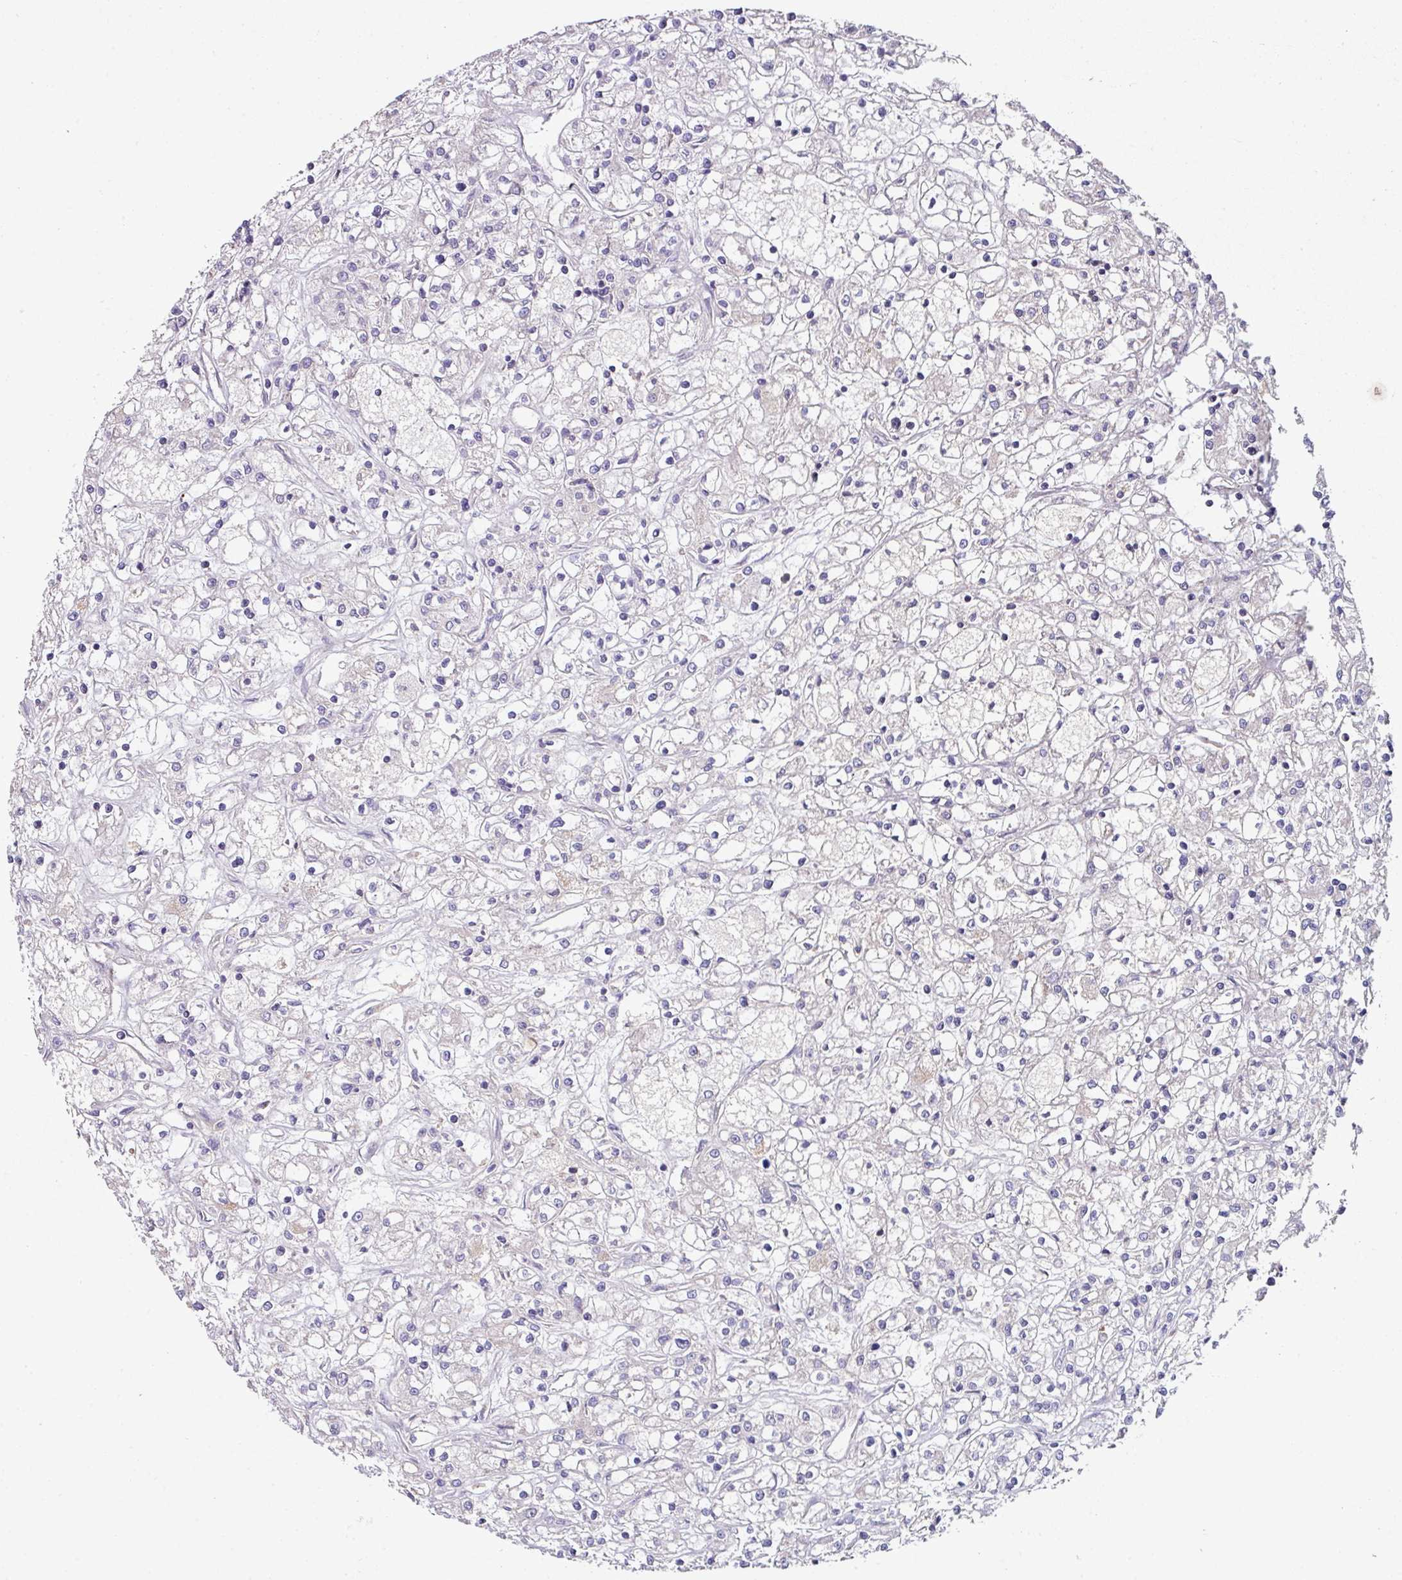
{"staining": {"intensity": "negative", "quantity": "none", "location": "none"}, "tissue": "renal cancer", "cell_type": "Tumor cells", "image_type": "cancer", "snomed": [{"axis": "morphology", "description": "Adenocarcinoma, NOS"}, {"axis": "topography", "description": "Kidney"}], "caption": "This is an immunohistochemistry micrograph of adenocarcinoma (renal). There is no positivity in tumor cells.", "gene": "SLAMF6", "patient": {"sex": "female", "age": 59}}